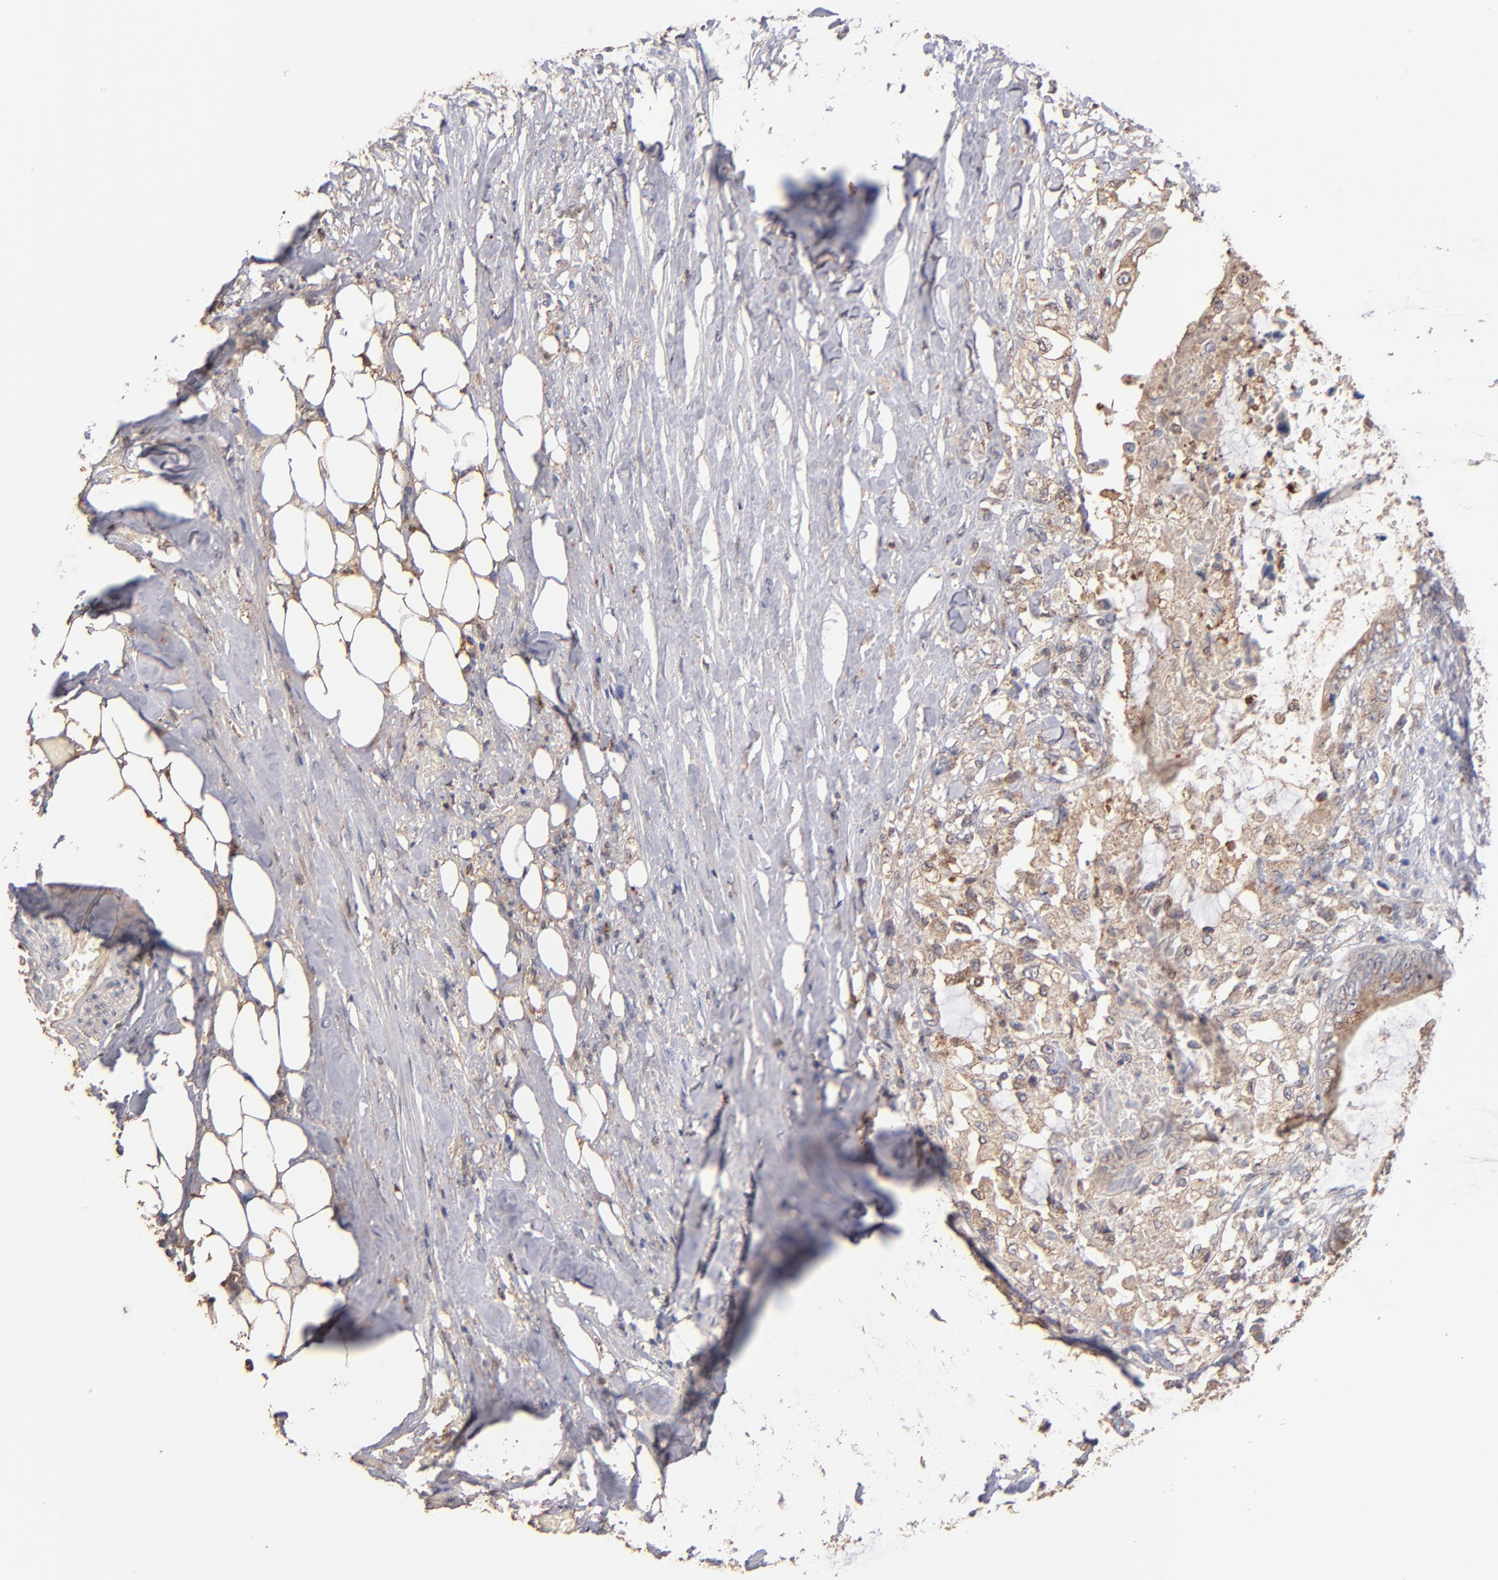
{"staining": {"intensity": "weak", "quantity": ">75%", "location": "cytoplasmic/membranous"}, "tissue": "colorectal cancer", "cell_type": "Tumor cells", "image_type": "cancer", "snomed": [{"axis": "morphology", "description": "Normal tissue, NOS"}, {"axis": "morphology", "description": "Adenocarcinoma, NOS"}, {"axis": "topography", "description": "Rectum"}, {"axis": "topography", "description": "Peripheral nerve tissue"}], "caption": "A photomicrograph of colorectal cancer (adenocarcinoma) stained for a protein reveals weak cytoplasmic/membranous brown staining in tumor cells.", "gene": "RO60", "patient": {"sex": "female", "age": 77}}